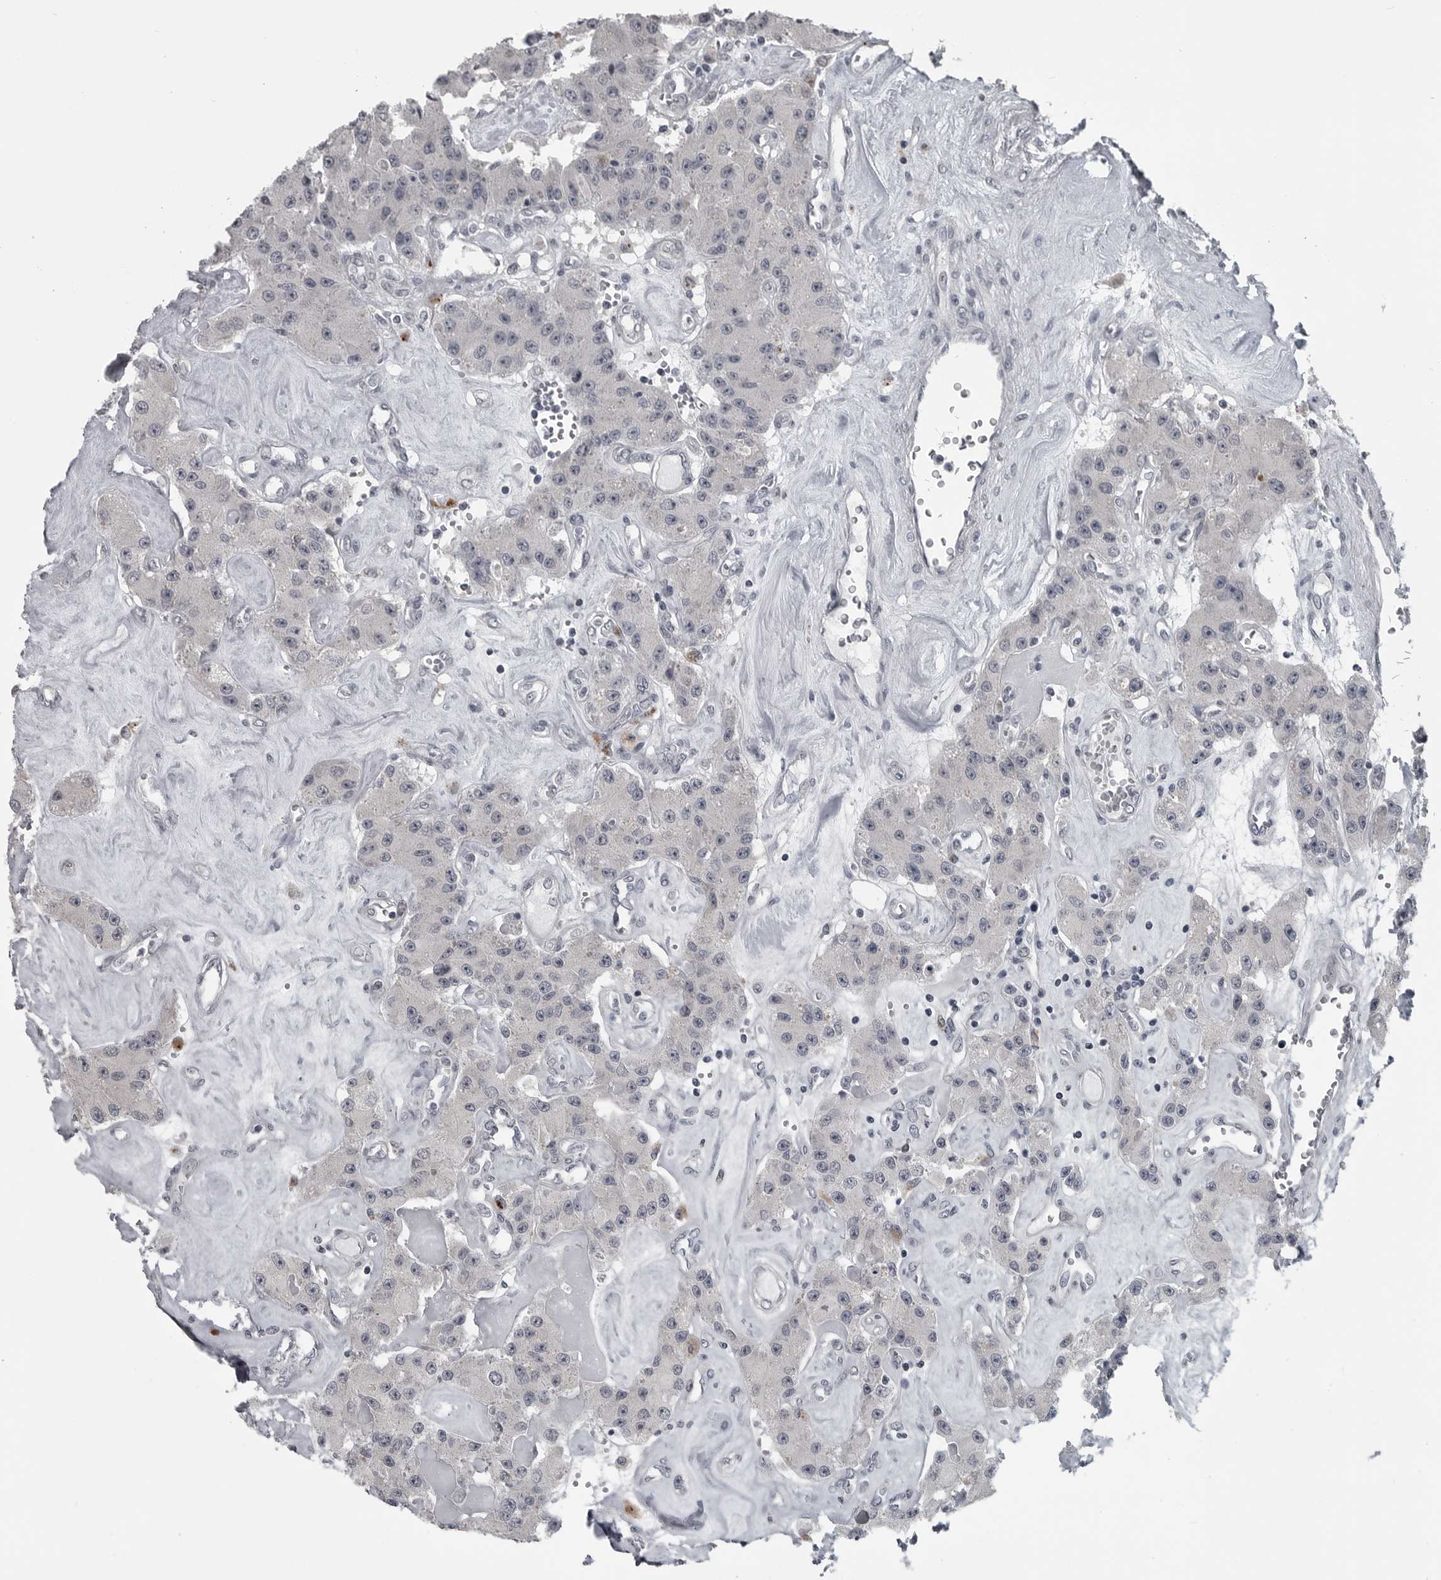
{"staining": {"intensity": "negative", "quantity": "none", "location": "none"}, "tissue": "carcinoid", "cell_type": "Tumor cells", "image_type": "cancer", "snomed": [{"axis": "morphology", "description": "Carcinoid, malignant, NOS"}, {"axis": "topography", "description": "Pancreas"}], "caption": "Tumor cells show no significant positivity in malignant carcinoid.", "gene": "LYSMD1", "patient": {"sex": "male", "age": 41}}